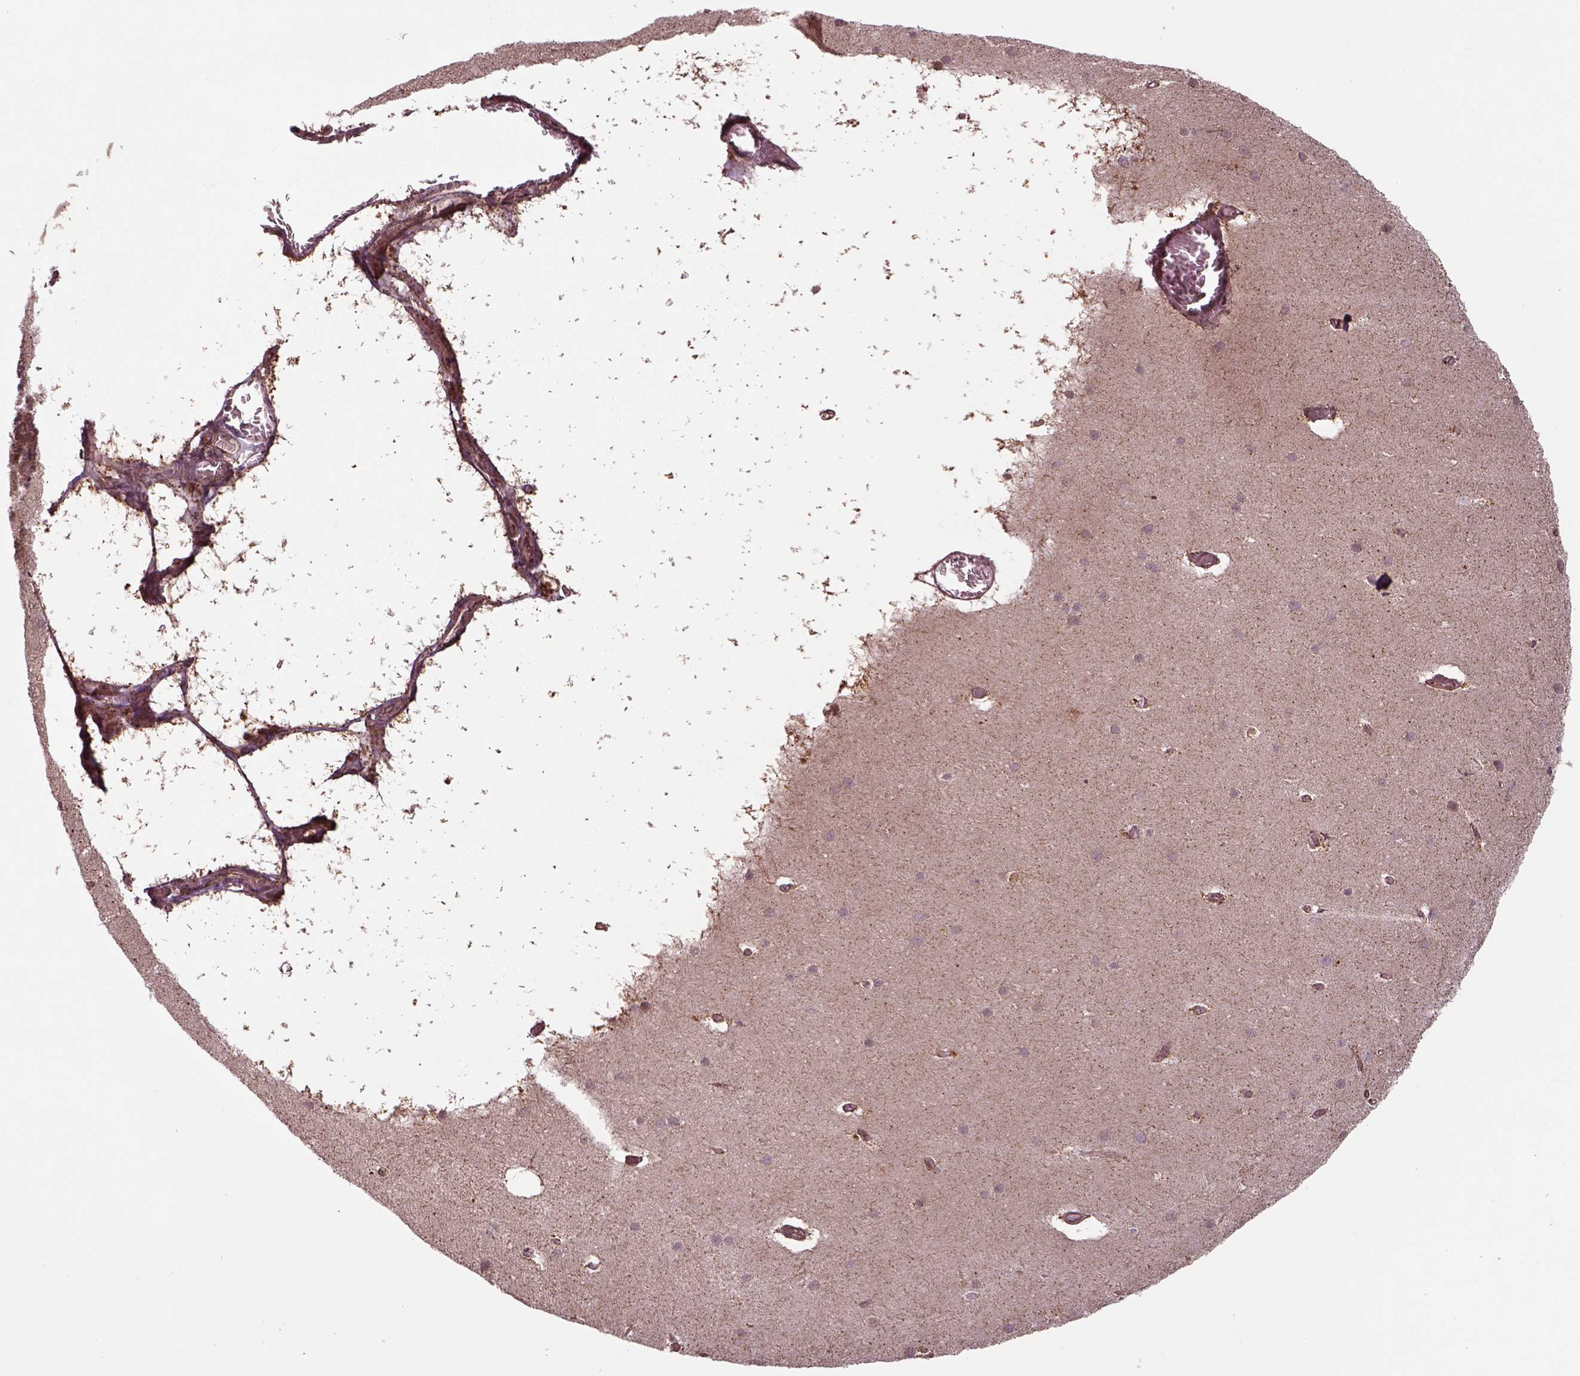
{"staining": {"intensity": "weak", "quantity": "25%-75%", "location": "cytoplasmic/membranous"}, "tissue": "cerebellum", "cell_type": "Cells in granular layer", "image_type": "normal", "snomed": [{"axis": "morphology", "description": "Normal tissue, NOS"}, {"axis": "topography", "description": "Cerebellum"}], "caption": "Immunohistochemistry of normal cerebellum shows low levels of weak cytoplasmic/membranous staining in approximately 25%-75% of cells in granular layer.", "gene": "CHMP3", "patient": {"sex": "male", "age": 70}}